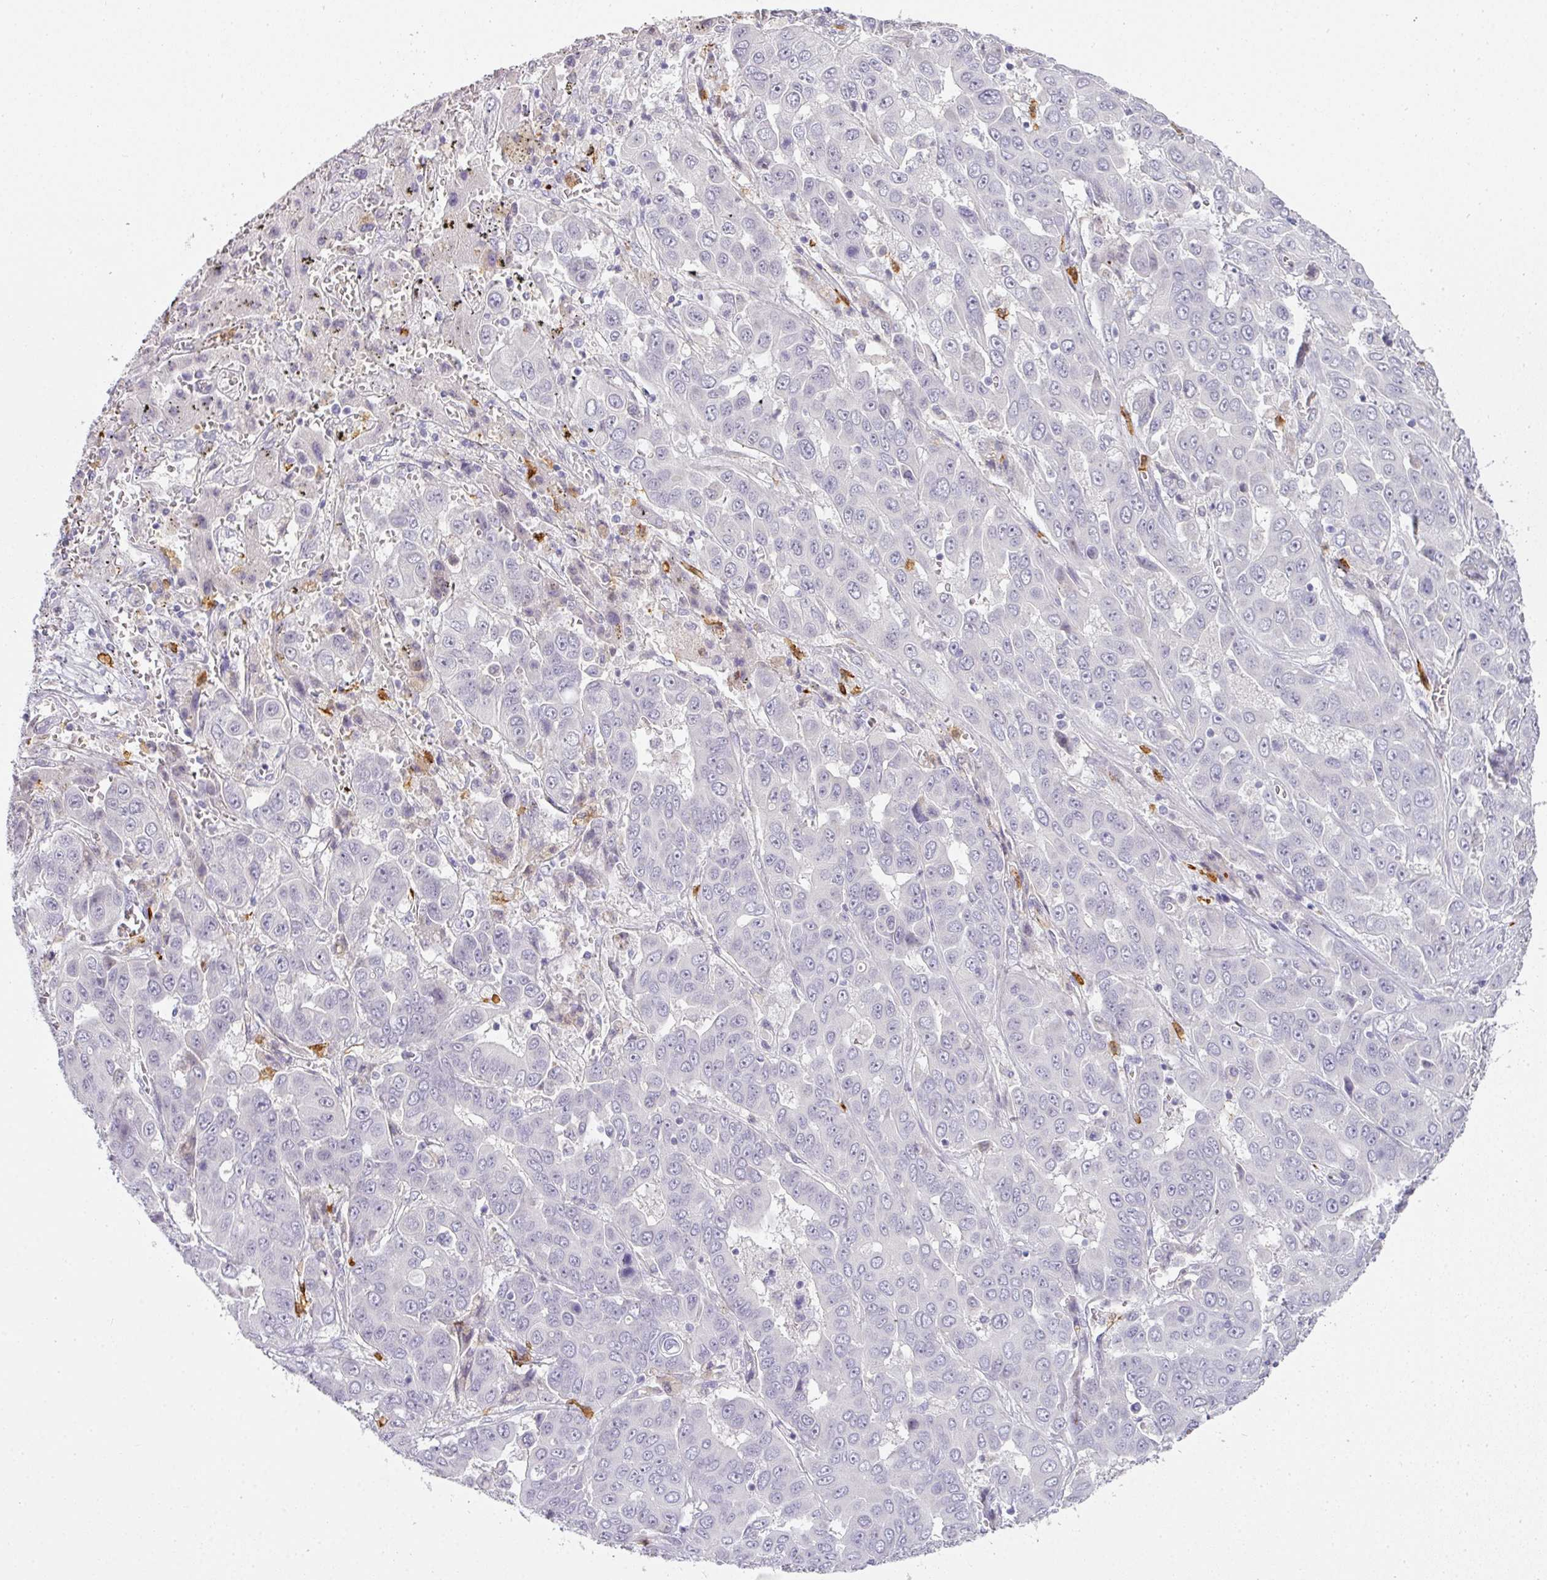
{"staining": {"intensity": "negative", "quantity": "none", "location": "none"}, "tissue": "liver cancer", "cell_type": "Tumor cells", "image_type": "cancer", "snomed": [{"axis": "morphology", "description": "Cholangiocarcinoma"}, {"axis": "topography", "description": "Liver"}], "caption": "This is a photomicrograph of immunohistochemistry staining of liver cancer, which shows no staining in tumor cells.", "gene": "HHEX", "patient": {"sex": "female", "age": 52}}